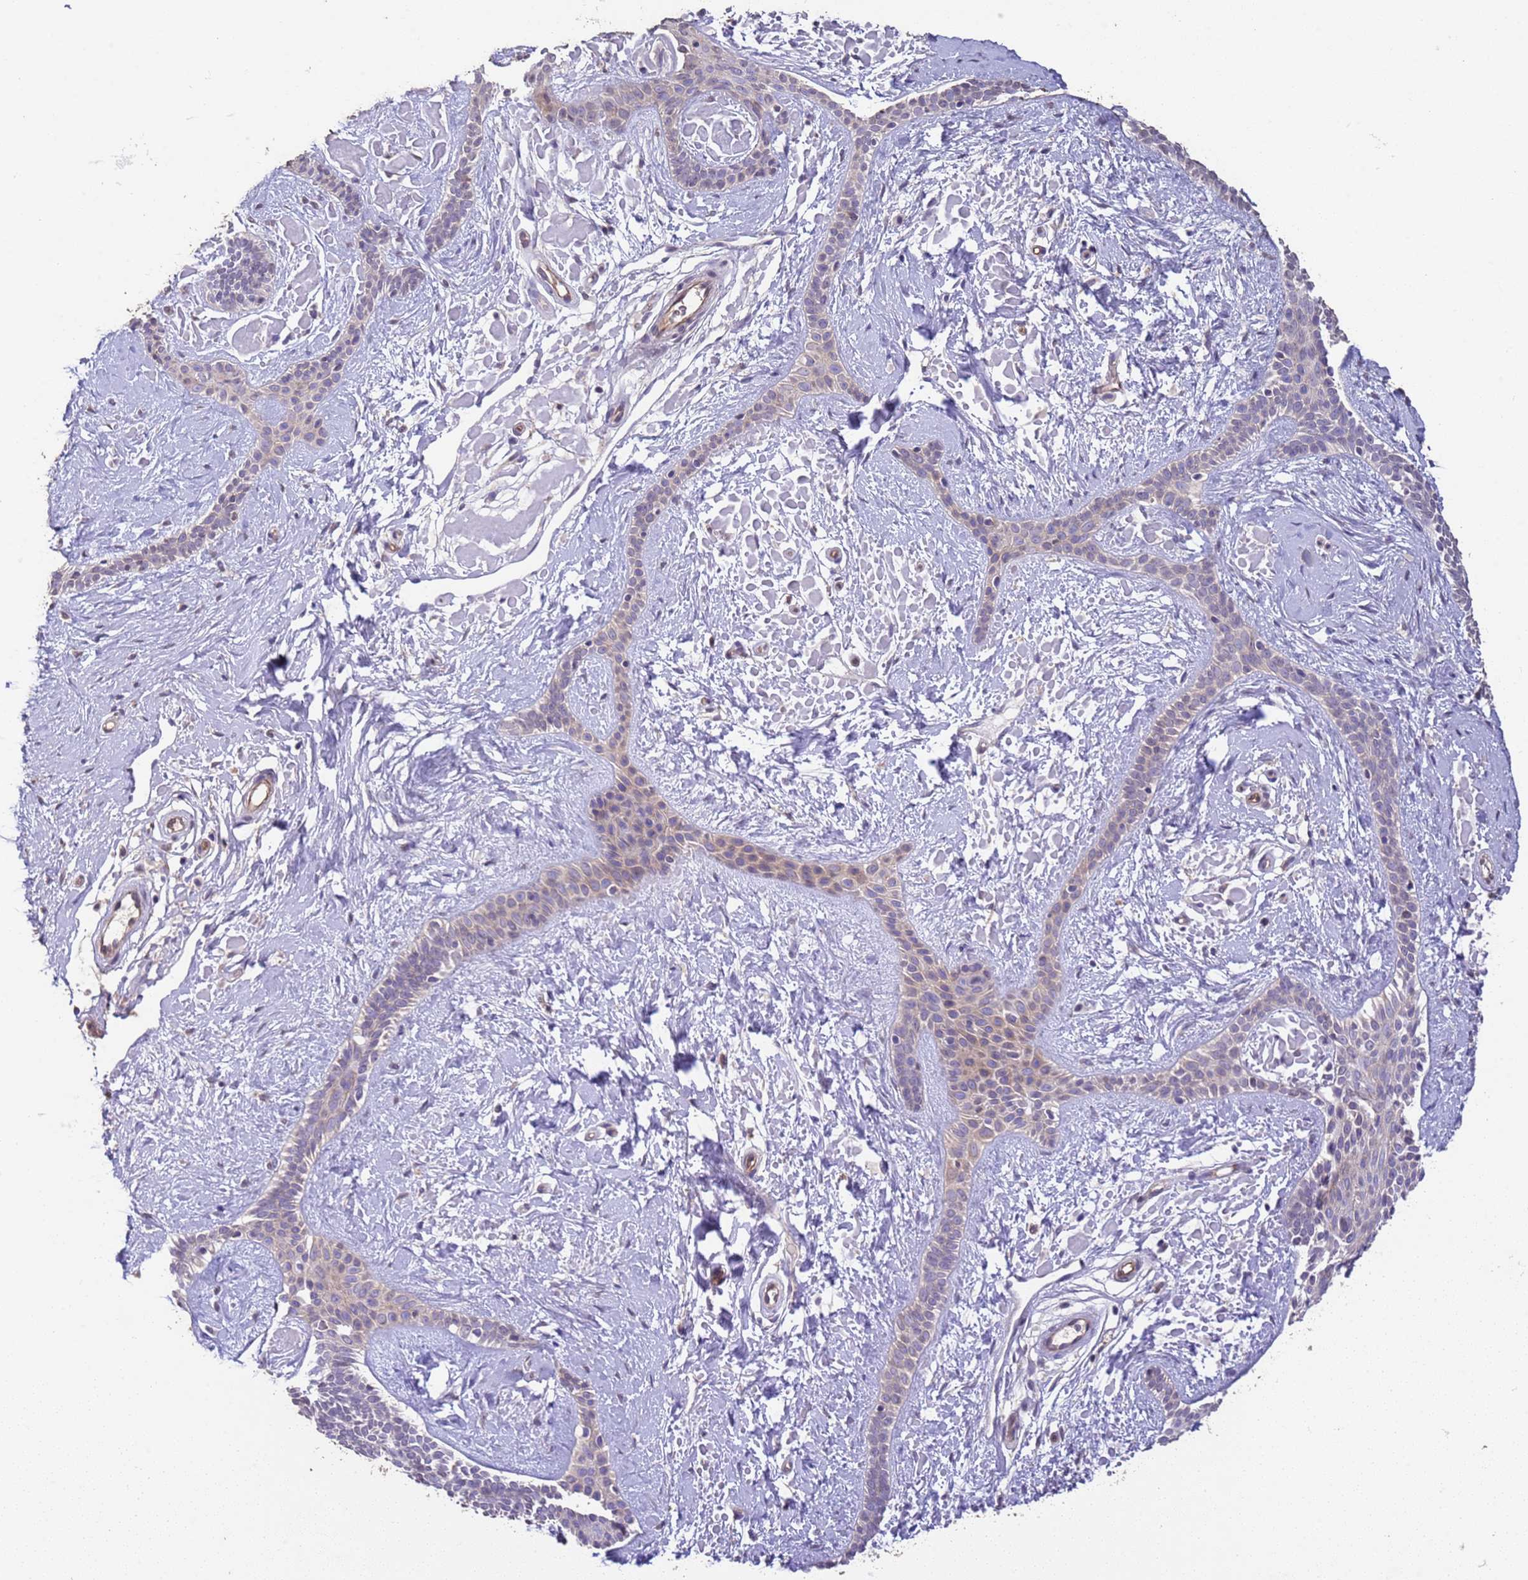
{"staining": {"intensity": "weak", "quantity": "<25%", "location": "cytoplasmic/membranous"}, "tissue": "skin cancer", "cell_type": "Tumor cells", "image_type": "cancer", "snomed": [{"axis": "morphology", "description": "Basal cell carcinoma"}, {"axis": "topography", "description": "Skin"}], "caption": "Tumor cells are negative for brown protein staining in skin cancer.", "gene": "NPHP1", "patient": {"sex": "male", "age": 78}}